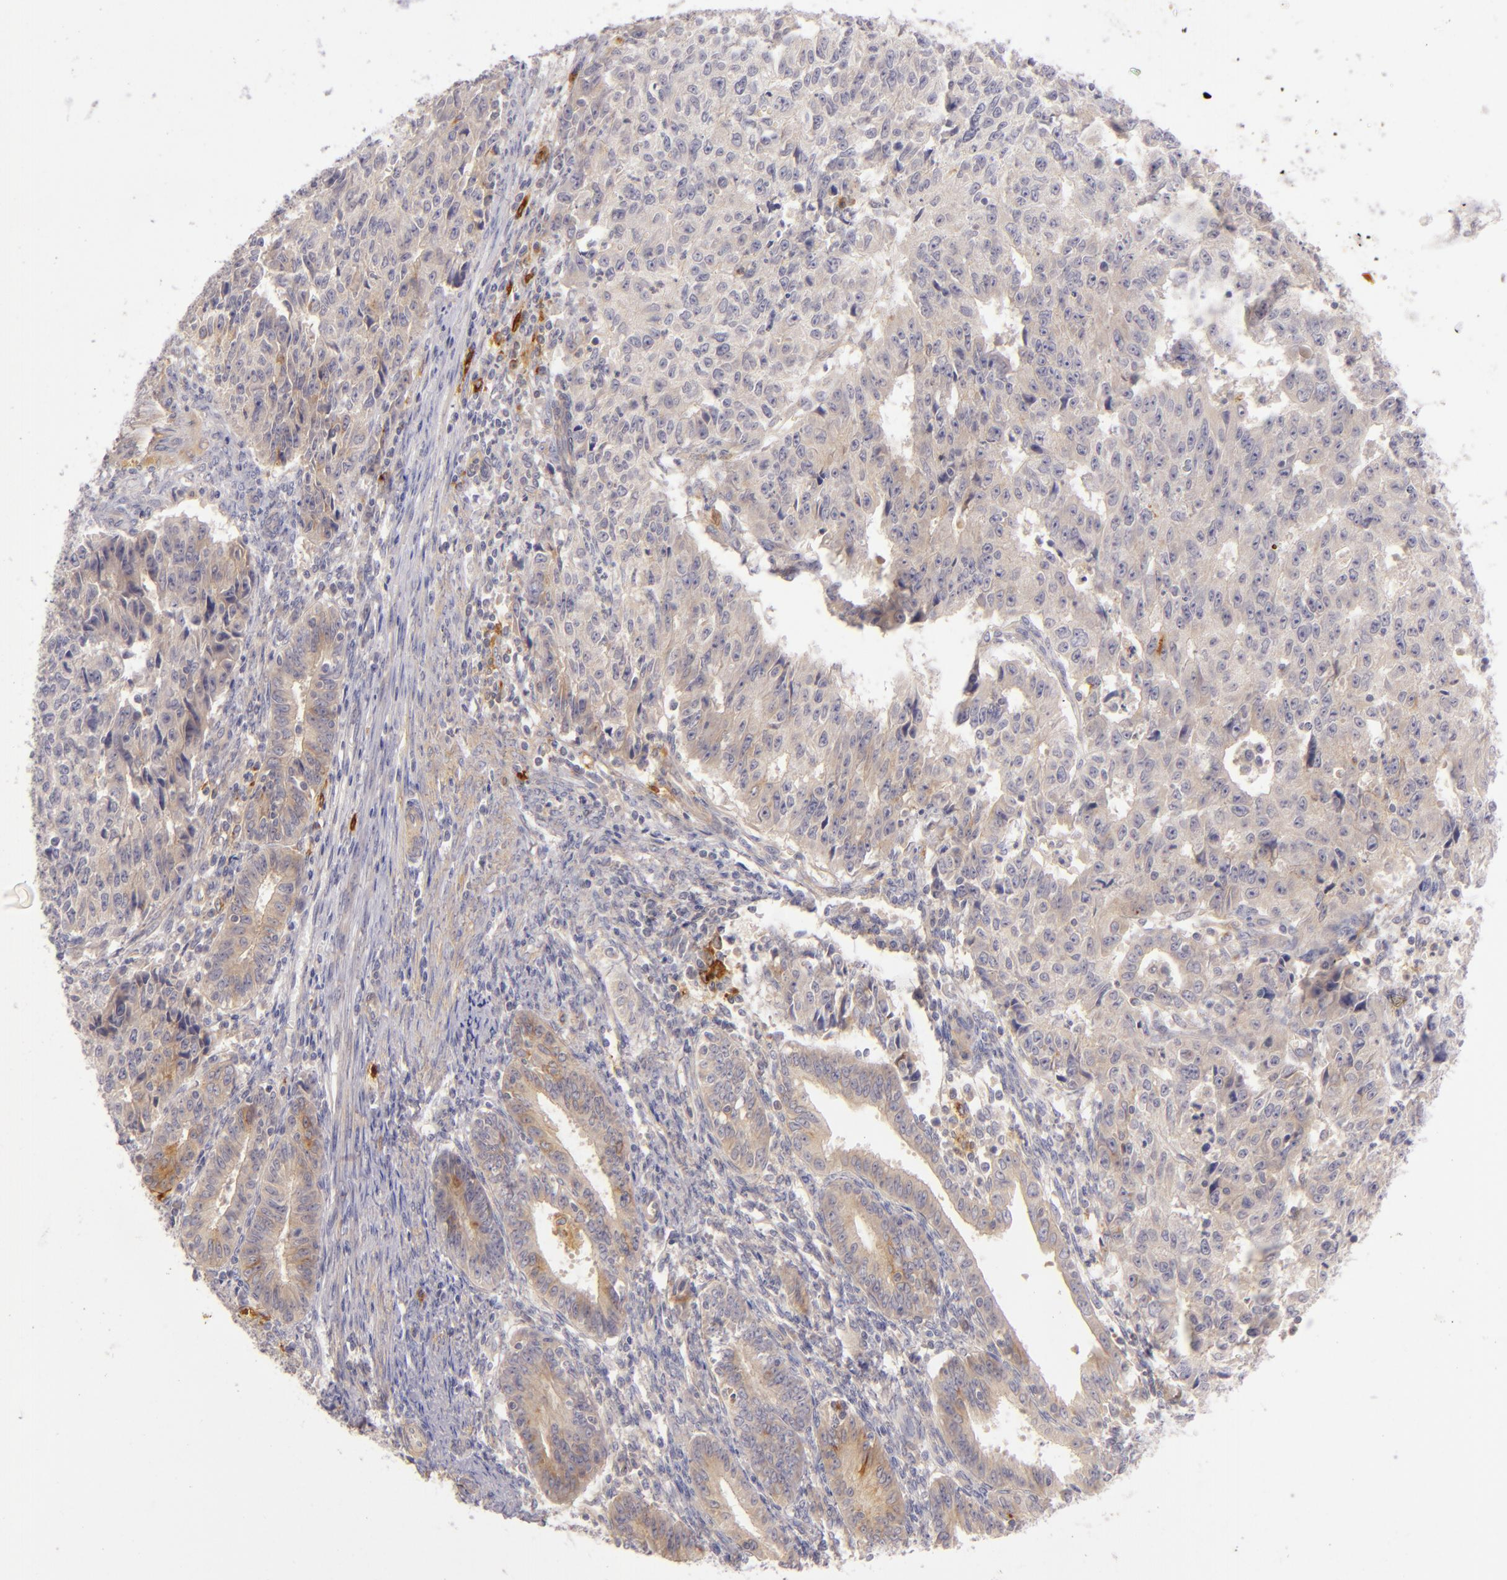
{"staining": {"intensity": "weak", "quantity": "25%-75%", "location": "cytoplasmic/membranous"}, "tissue": "endometrial cancer", "cell_type": "Tumor cells", "image_type": "cancer", "snomed": [{"axis": "morphology", "description": "Adenocarcinoma, NOS"}, {"axis": "topography", "description": "Endometrium"}], "caption": "Adenocarcinoma (endometrial) stained for a protein (brown) demonstrates weak cytoplasmic/membranous positive expression in about 25%-75% of tumor cells.", "gene": "CD83", "patient": {"sex": "female", "age": 42}}